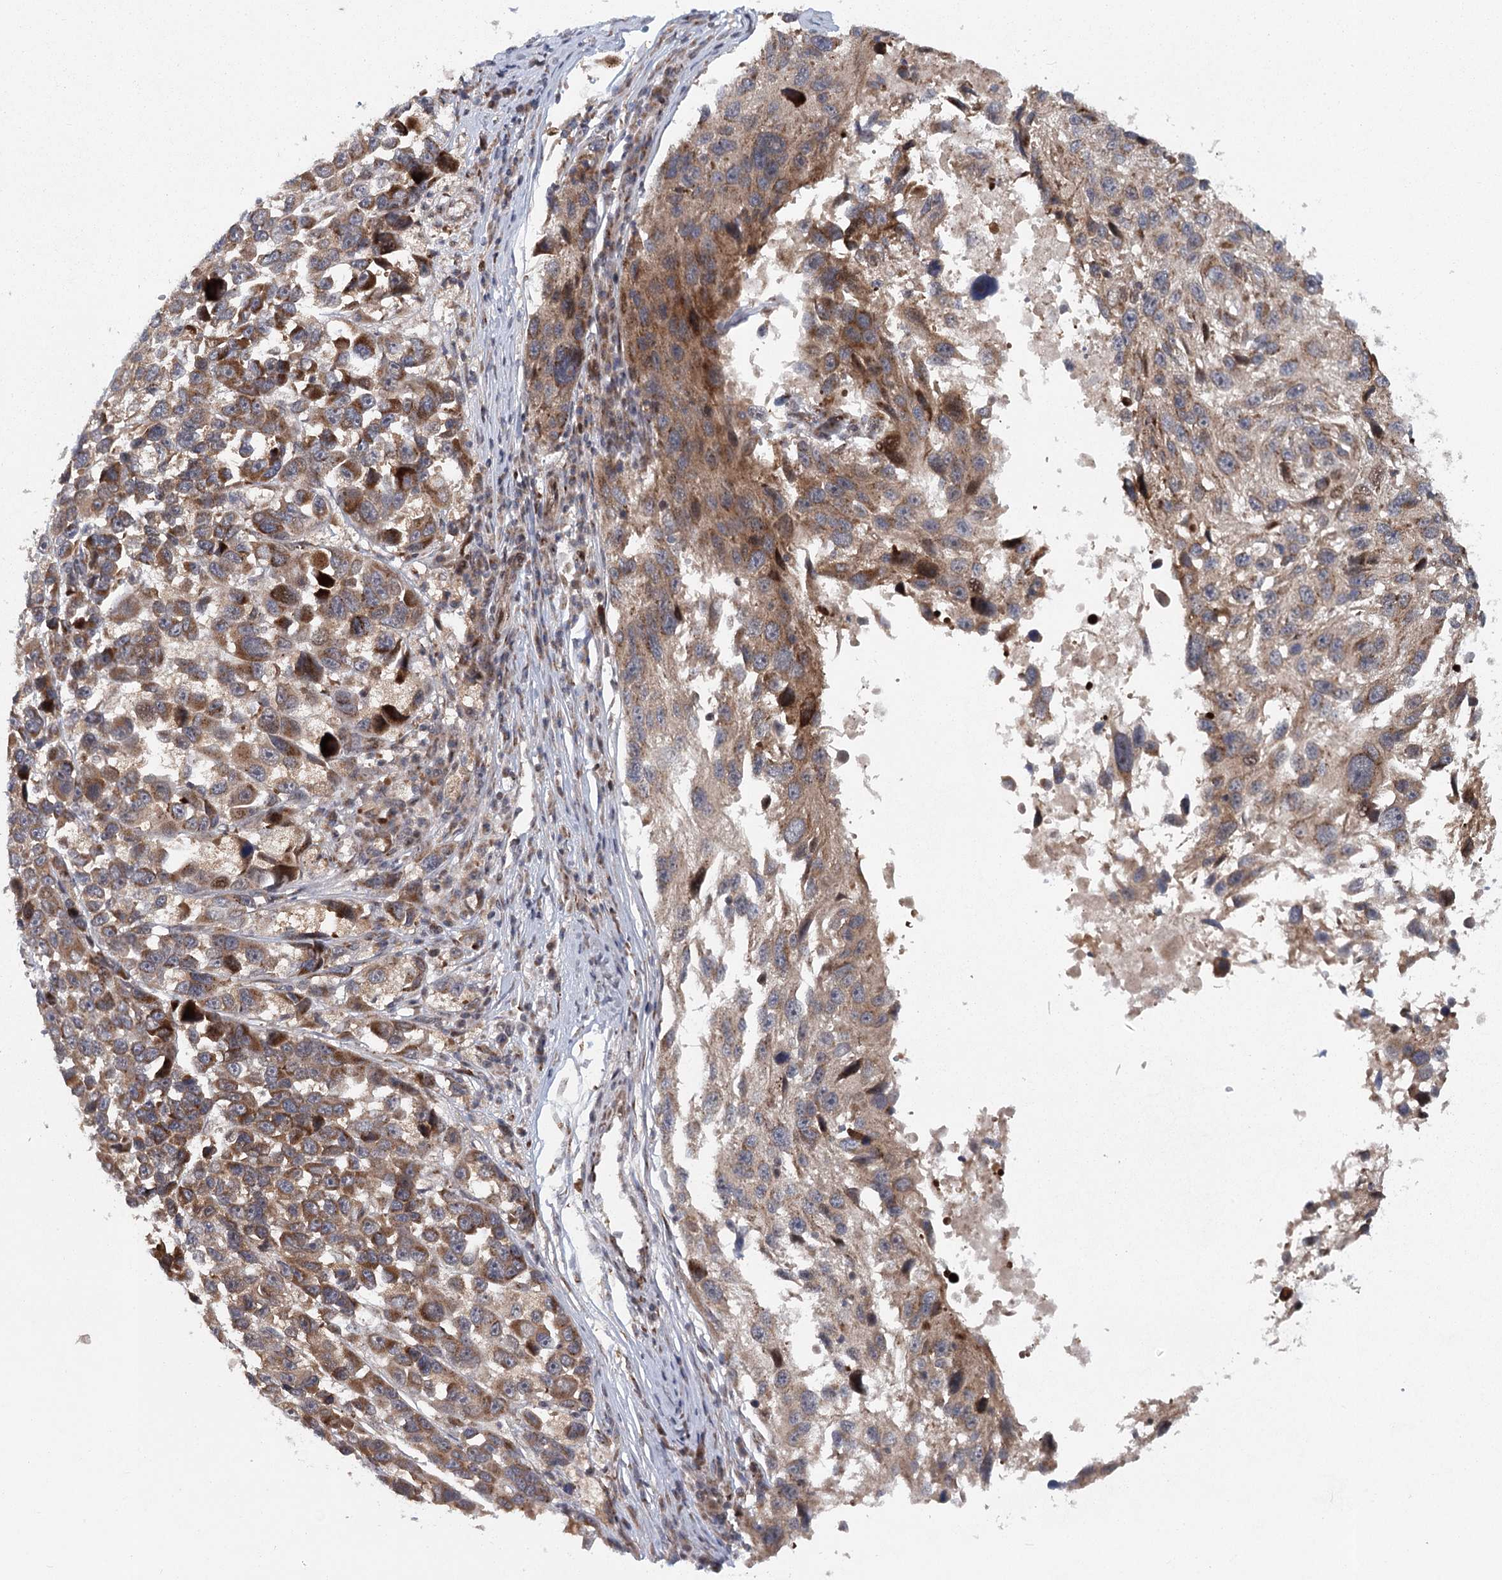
{"staining": {"intensity": "strong", "quantity": ">75%", "location": "cytoplasmic/membranous"}, "tissue": "melanoma", "cell_type": "Tumor cells", "image_type": "cancer", "snomed": [{"axis": "morphology", "description": "Malignant melanoma, NOS"}, {"axis": "topography", "description": "Skin"}], "caption": "This photomicrograph demonstrates melanoma stained with immunohistochemistry (IHC) to label a protein in brown. The cytoplasmic/membranous of tumor cells show strong positivity for the protein. Nuclei are counter-stained blue.", "gene": "IFT46", "patient": {"sex": "male", "age": 53}}